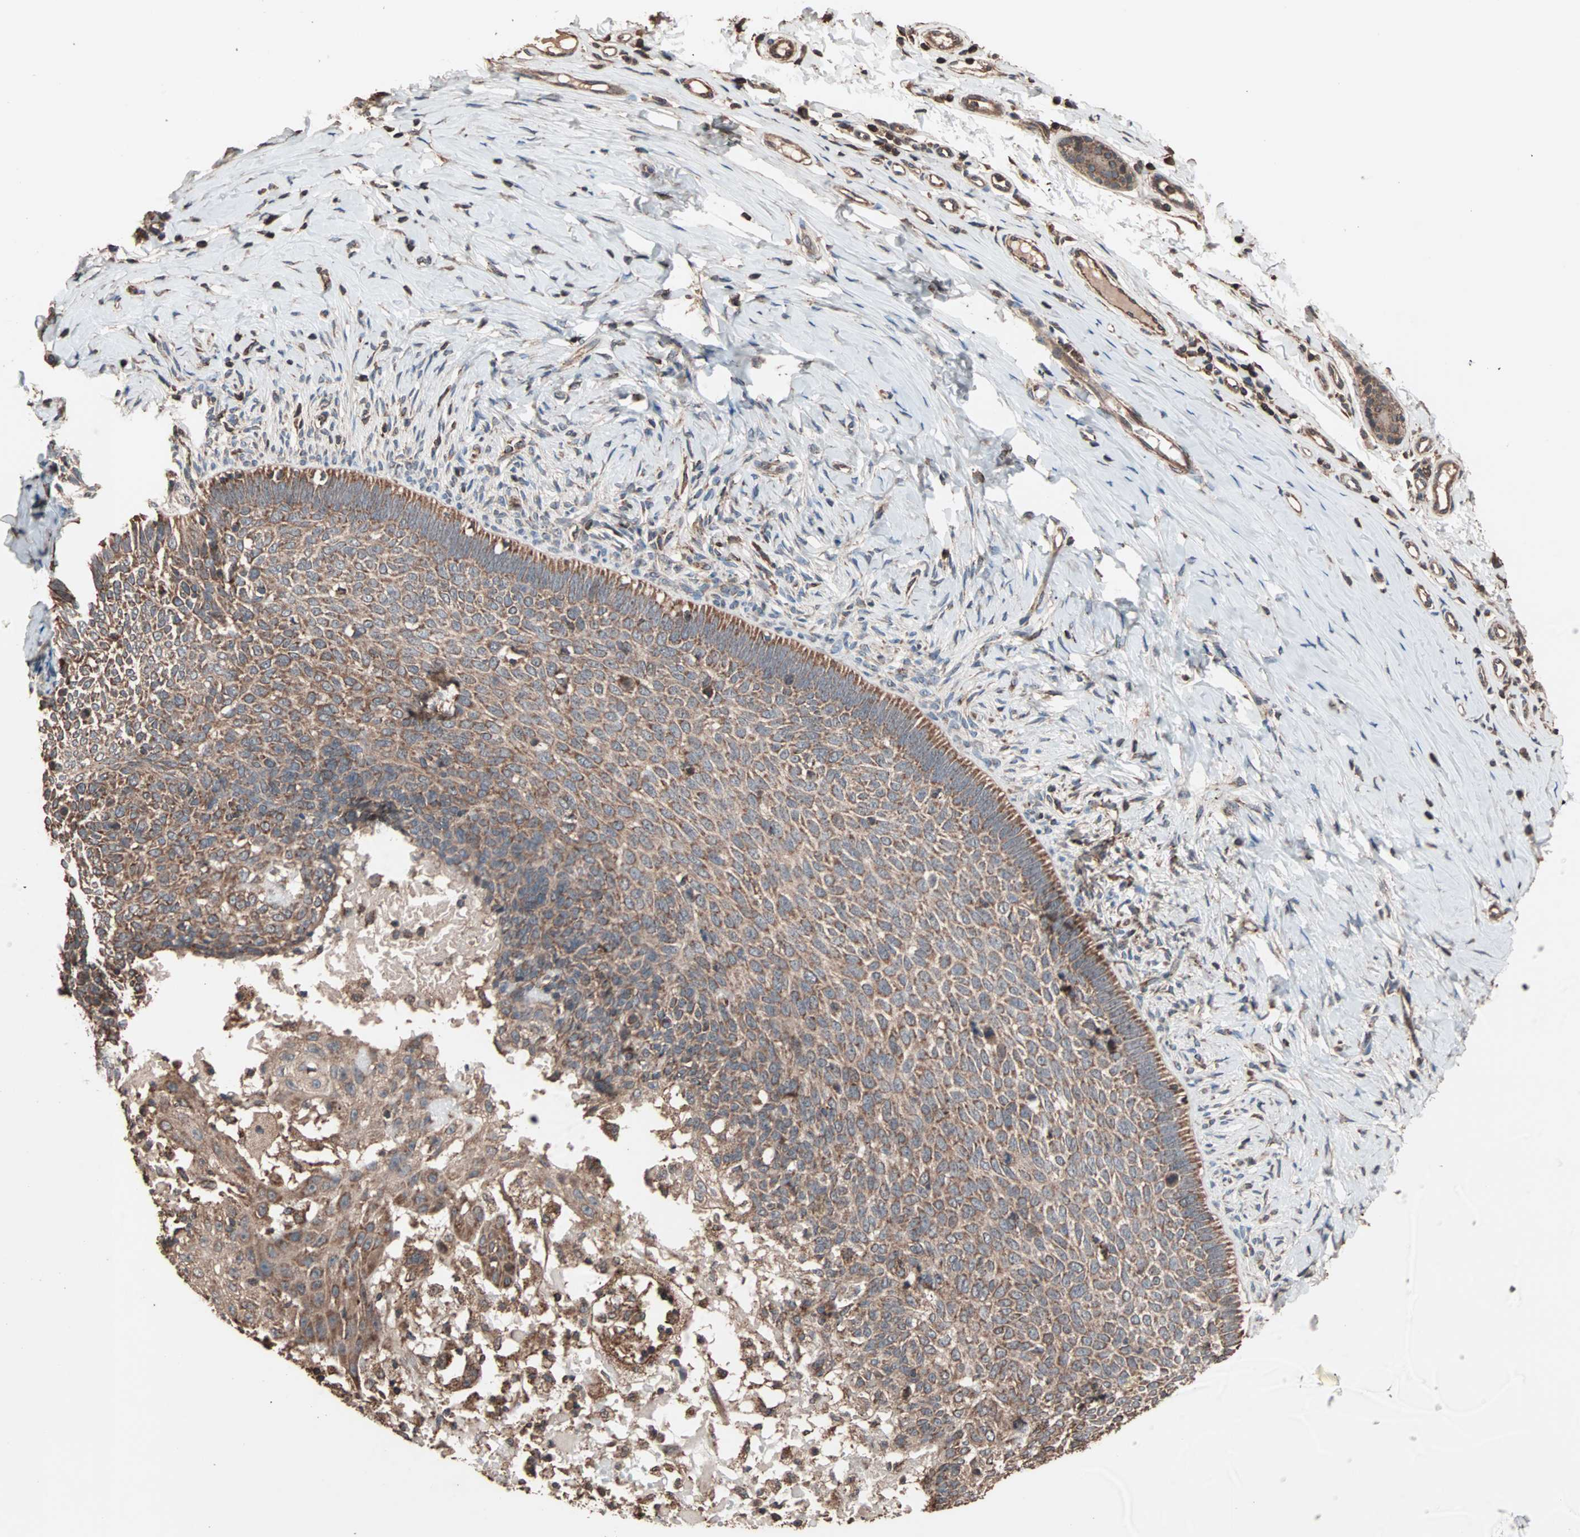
{"staining": {"intensity": "moderate", "quantity": ">75%", "location": "cytoplasmic/membranous"}, "tissue": "skin cancer", "cell_type": "Tumor cells", "image_type": "cancer", "snomed": [{"axis": "morphology", "description": "Normal tissue, NOS"}, {"axis": "morphology", "description": "Basal cell carcinoma"}, {"axis": "topography", "description": "Skin"}], "caption": "Immunohistochemical staining of human skin cancer displays moderate cytoplasmic/membranous protein expression in approximately >75% of tumor cells.", "gene": "MRPL2", "patient": {"sex": "male", "age": 87}}